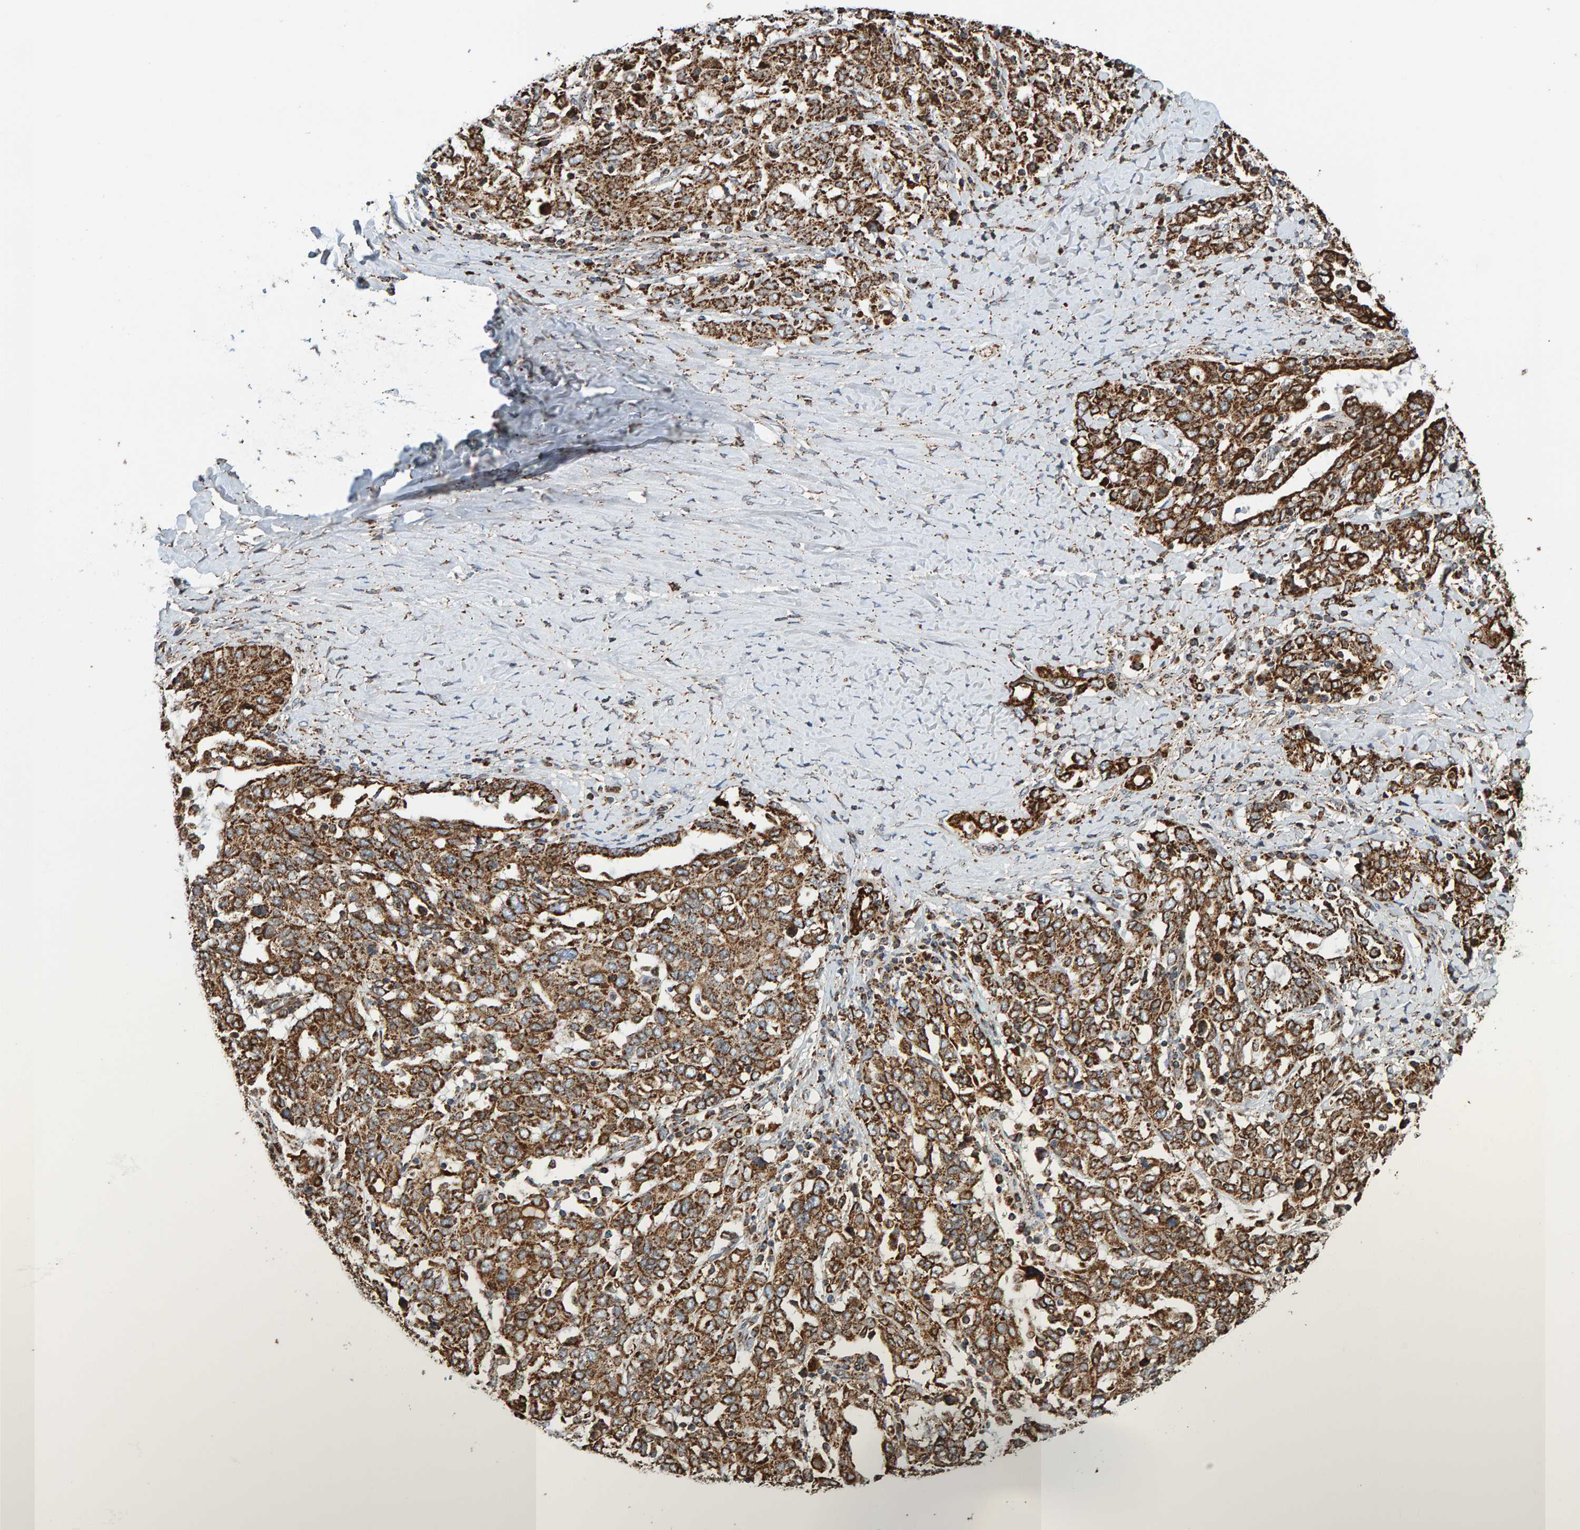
{"staining": {"intensity": "moderate", "quantity": ">75%", "location": "cytoplasmic/membranous"}, "tissue": "ovarian cancer", "cell_type": "Tumor cells", "image_type": "cancer", "snomed": [{"axis": "morphology", "description": "Carcinoma, endometroid"}, {"axis": "topography", "description": "Ovary"}], "caption": "Tumor cells demonstrate medium levels of moderate cytoplasmic/membranous positivity in about >75% of cells in human ovarian cancer (endometroid carcinoma).", "gene": "MRPL45", "patient": {"sex": "female", "age": 62}}